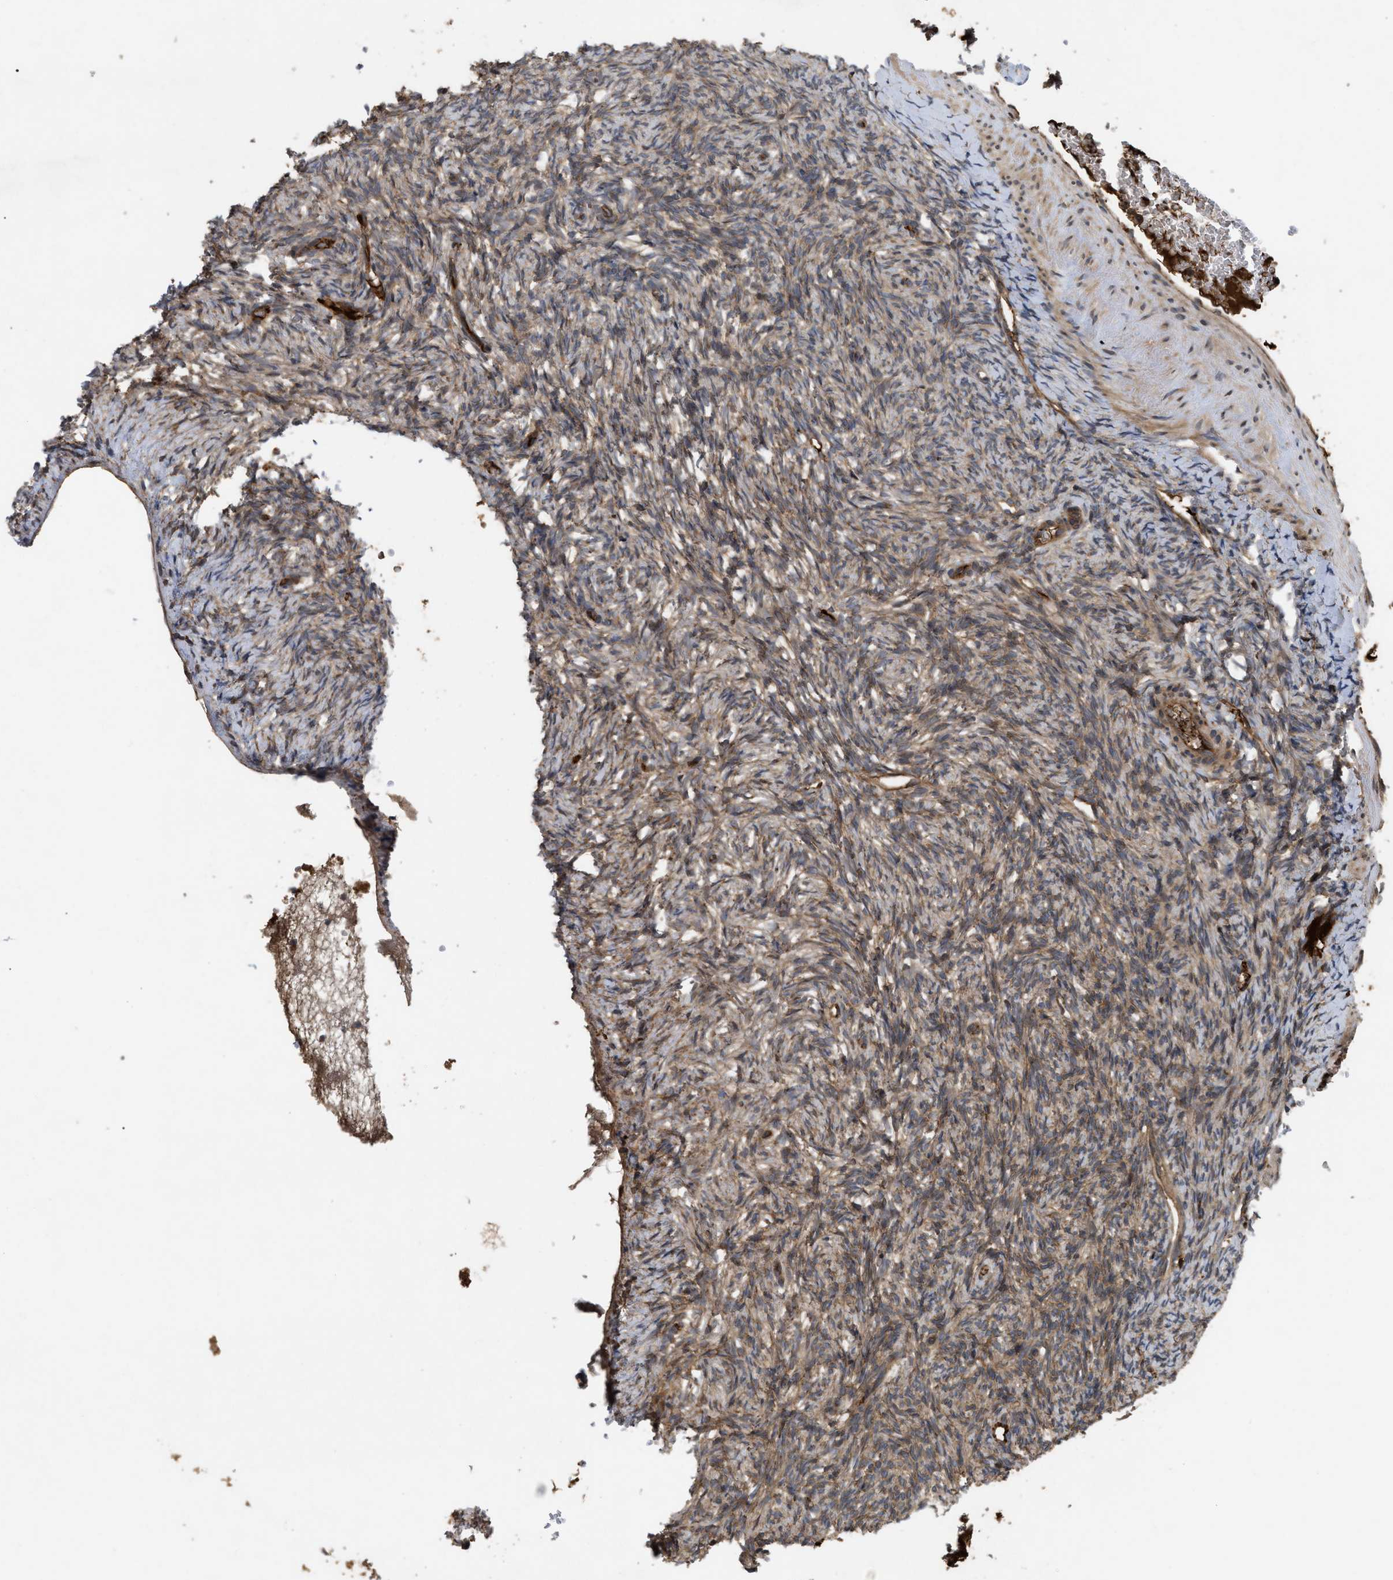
{"staining": {"intensity": "moderate", "quantity": "25%-75%", "location": "cytoplasmic/membranous"}, "tissue": "ovary", "cell_type": "Ovarian stroma cells", "image_type": "normal", "snomed": [{"axis": "morphology", "description": "Normal tissue, NOS"}, {"axis": "topography", "description": "Ovary"}], "caption": "Moderate cytoplasmic/membranous protein positivity is identified in approximately 25%-75% of ovarian stroma cells in ovary.", "gene": "RAB2A", "patient": {"sex": "female", "age": 33}}